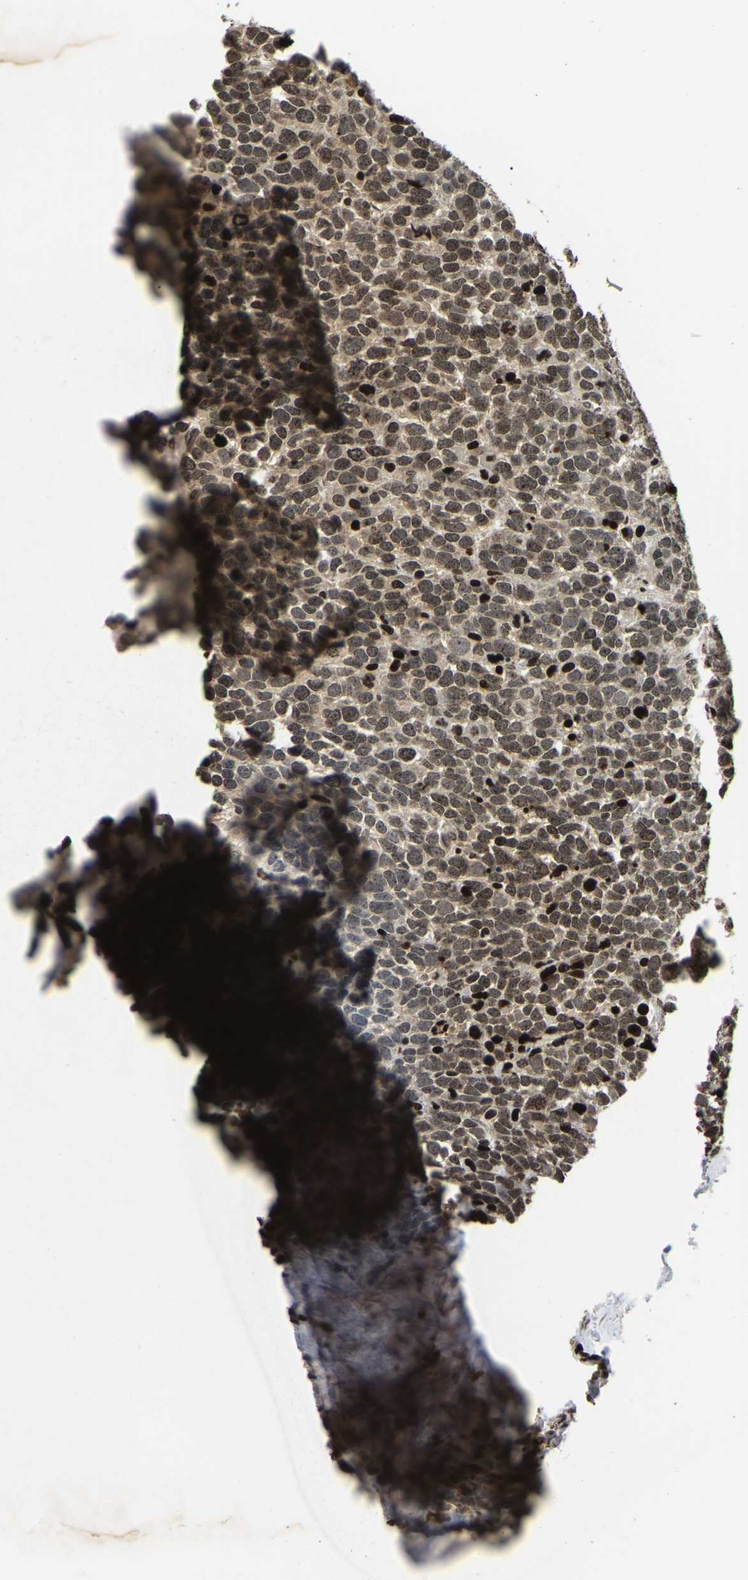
{"staining": {"intensity": "moderate", "quantity": ">75%", "location": "nuclear"}, "tissue": "urothelial cancer", "cell_type": "Tumor cells", "image_type": "cancer", "snomed": [{"axis": "morphology", "description": "Urothelial carcinoma, High grade"}, {"axis": "topography", "description": "Urinary bladder"}], "caption": "This image demonstrates IHC staining of human high-grade urothelial carcinoma, with medium moderate nuclear staining in about >75% of tumor cells.", "gene": "LRRC61", "patient": {"sex": "female", "age": 82}}